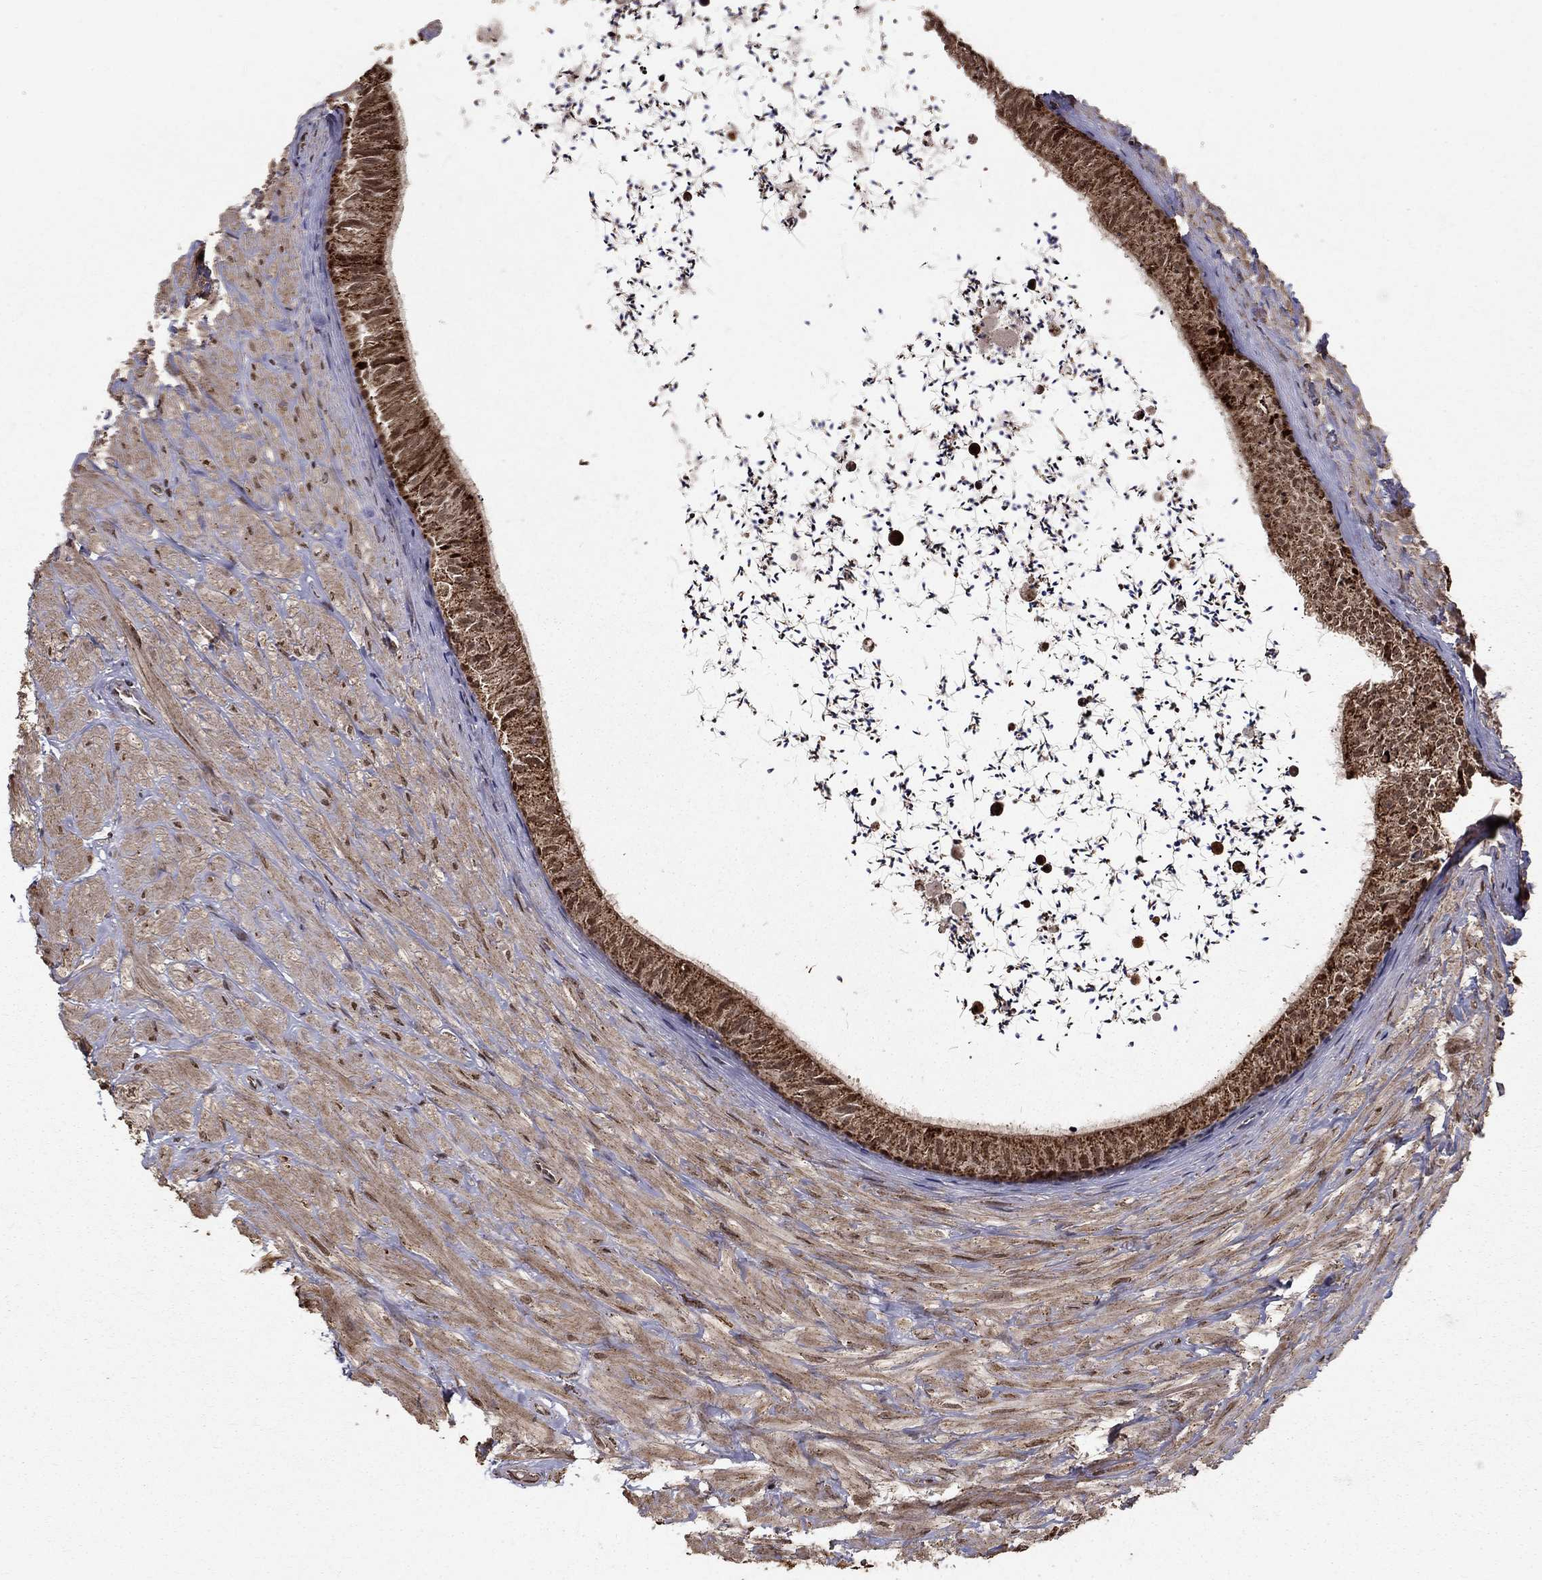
{"staining": {"intensity": "strong", "quantity": ">75%", "location": "cytoplasmic/membranous"}, "tissue": "epididymis", "cell_type": "Glandular cells", "image_type": "normal", "snomed": [{"axis": "morphology", "description": "Normal tissue, NOS"}, {"axis": "topography", "description": "Epididymis"}], "caption": "Human epididymis stained with a brown dye reveals strong cytoplasmic/membranous positive positivity in about >75% of glandular cells.", "gene": "ACOT13", "patient": {"sex": "male", "age": 32}}